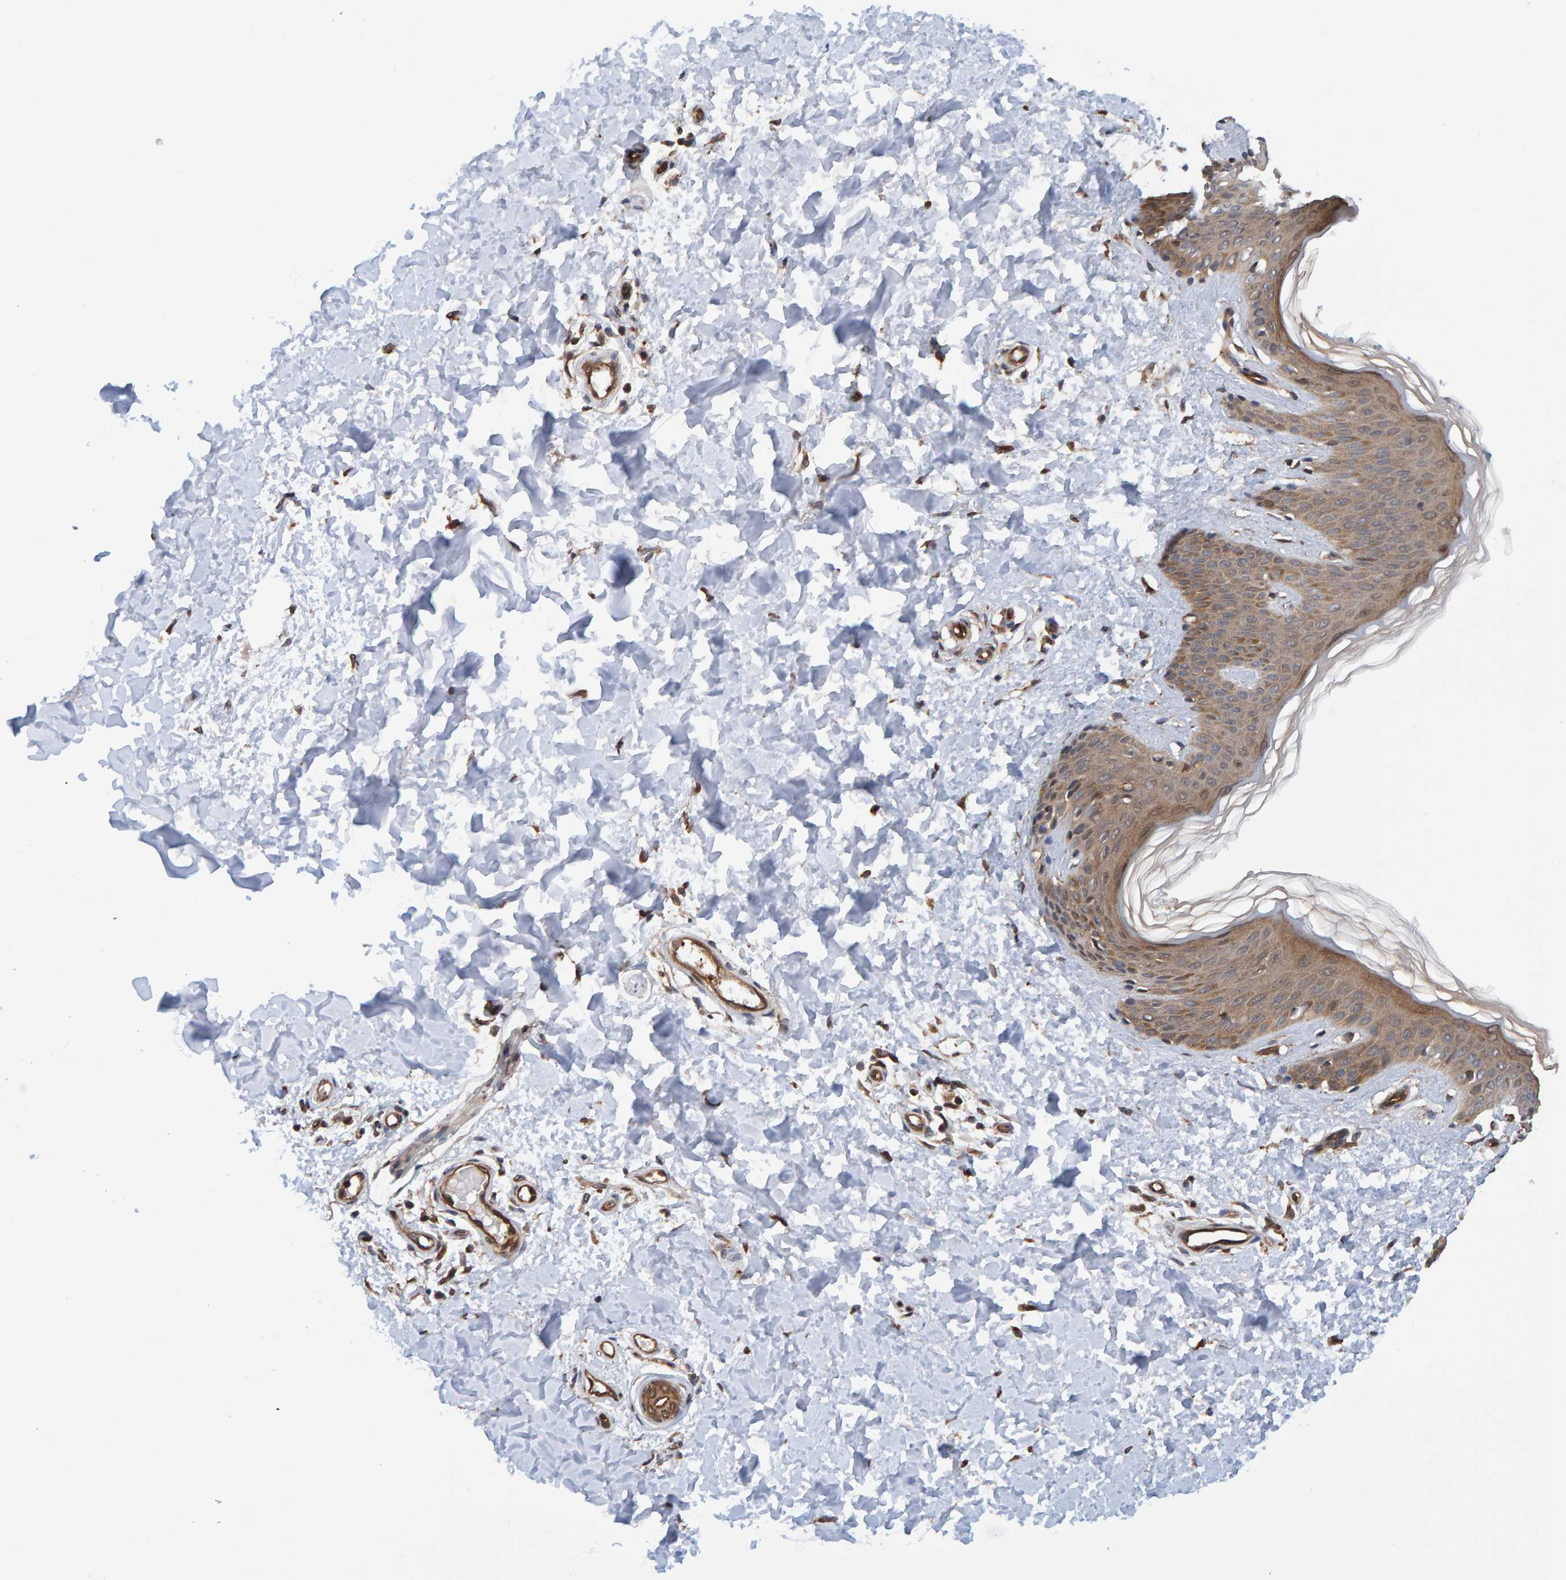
{"staining": {"intensity": "moderate", "quantity": ">75%", "location": "cytoplasmic/membranous"}, "tissue": "skin", "cell_type": "Fibroblasts", "image_type": "normal", "snomed": [{"axis": "morphology", "description": "Normal tissue, NOS"}, {"axis": "morphology", "description": "Neoplasm, benign, NOS"}, {"axis": "topography", "description": "Skin"}, {"axis": "topography", "description": "Soft tissue"}], "caption": "Immunohistochemistry (IHC) staining of unremarkable skin, which displays medium levels of moderate cytoplasmic/membranous positivity in approximately >75% of fibroblasts indicating moderate cytoplasmic/membranous protein expression. The staining was performed using DAB (3,3'-diaminobenzidine) (brown) for protein detection and nuclei were counterstained in hematoxylin (blue).", "gene": "SCRN2", "patient": {"sex": "male", "age": 26}}